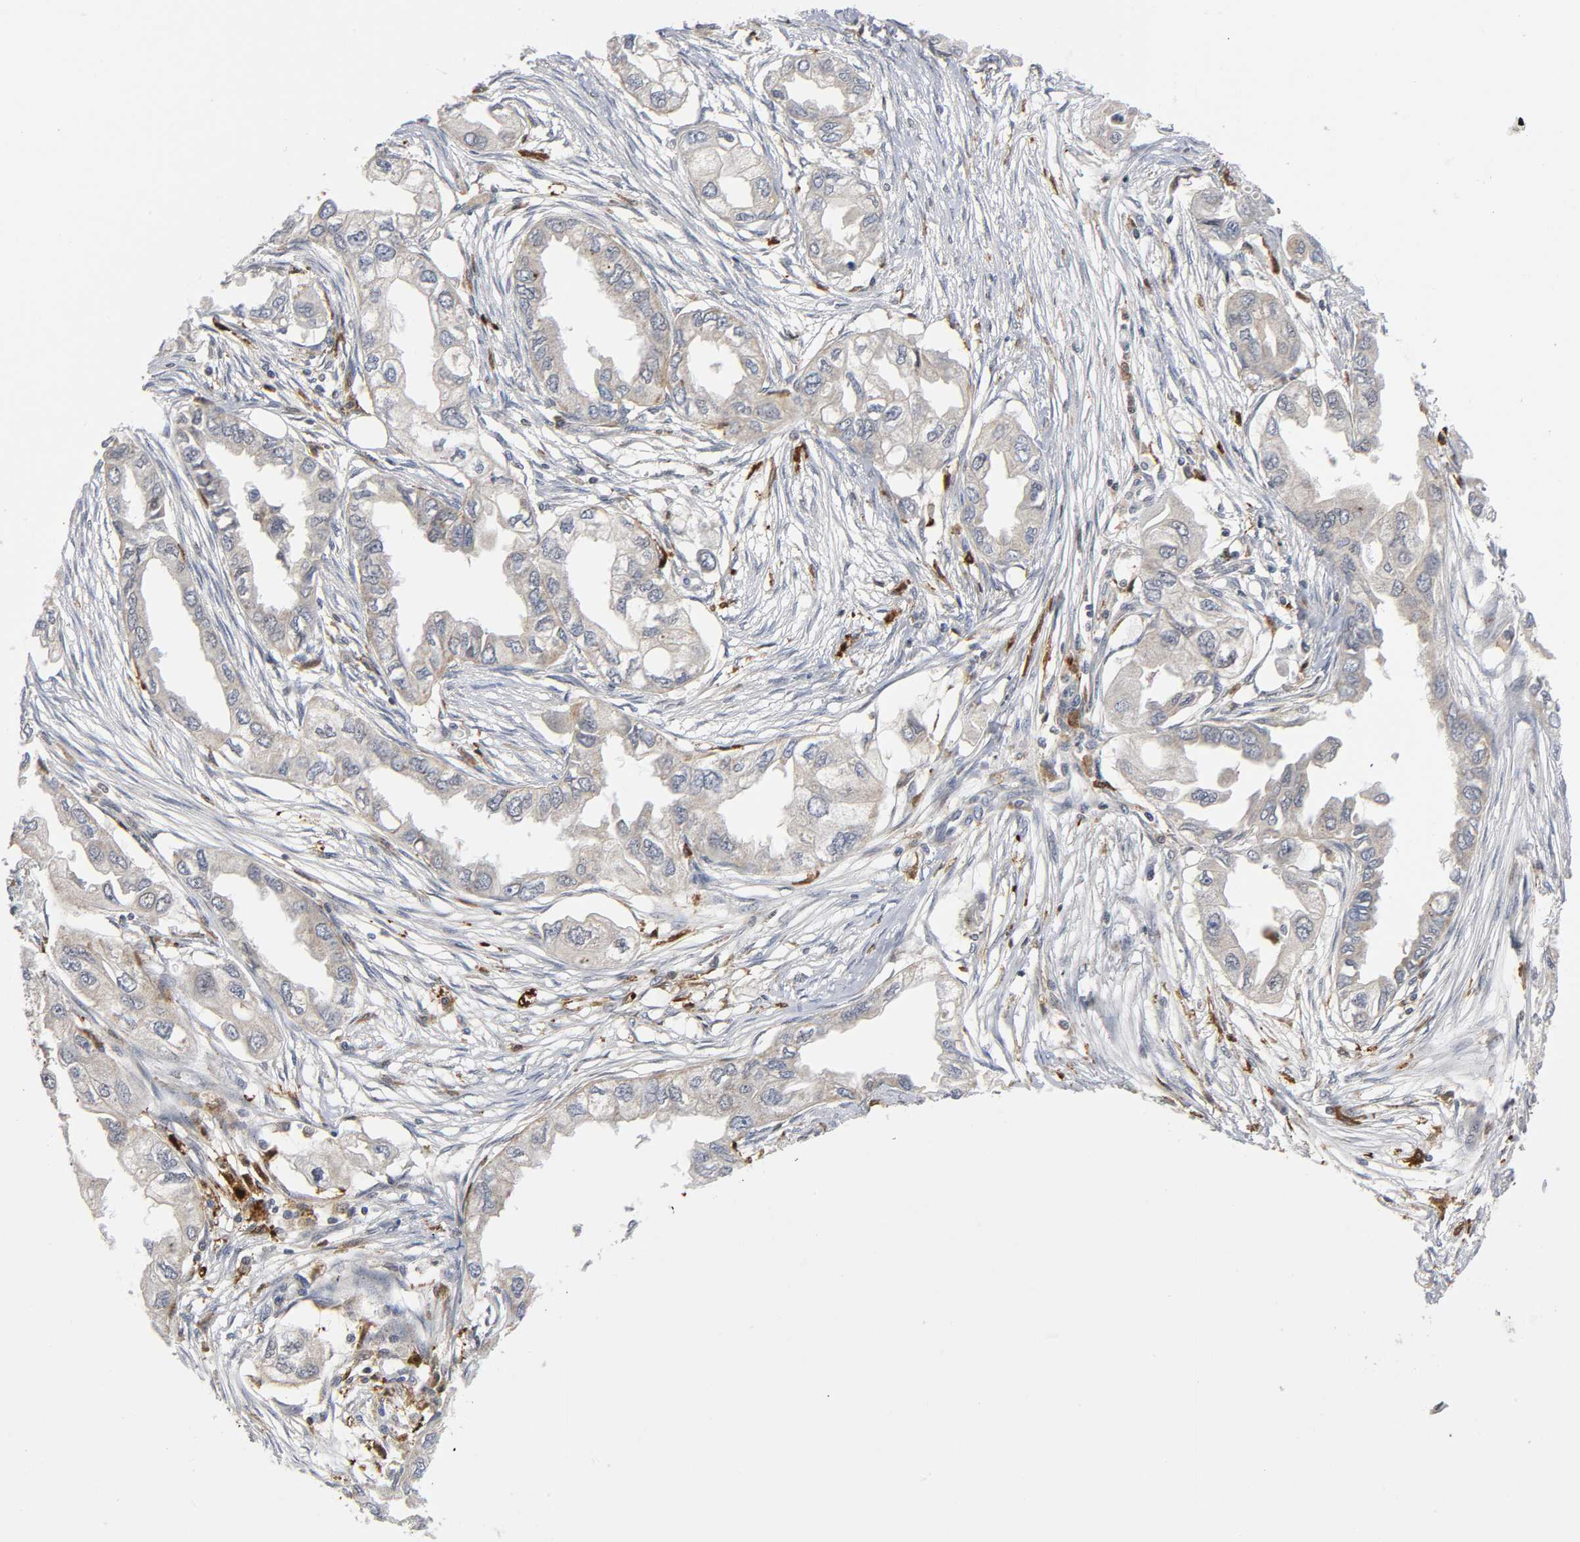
{"staining": {"intensity": "negative", "quantity": "none", "location": "none"}, "tissue": "endometrial cancer", "cell_type": "Tumor cells", "image_type": "cancer", "snomed": [{"axis": "morphology", "description": "Adenocarcinoma, NOS"}, {"axis": "topography", "description": "Endometrium"}], "caption": "Protein analysis of endometrial cancer displays no significant expression in tumor cells.", "gene": "KAT2B", "patient": {"sex": "female", "age": 67}}